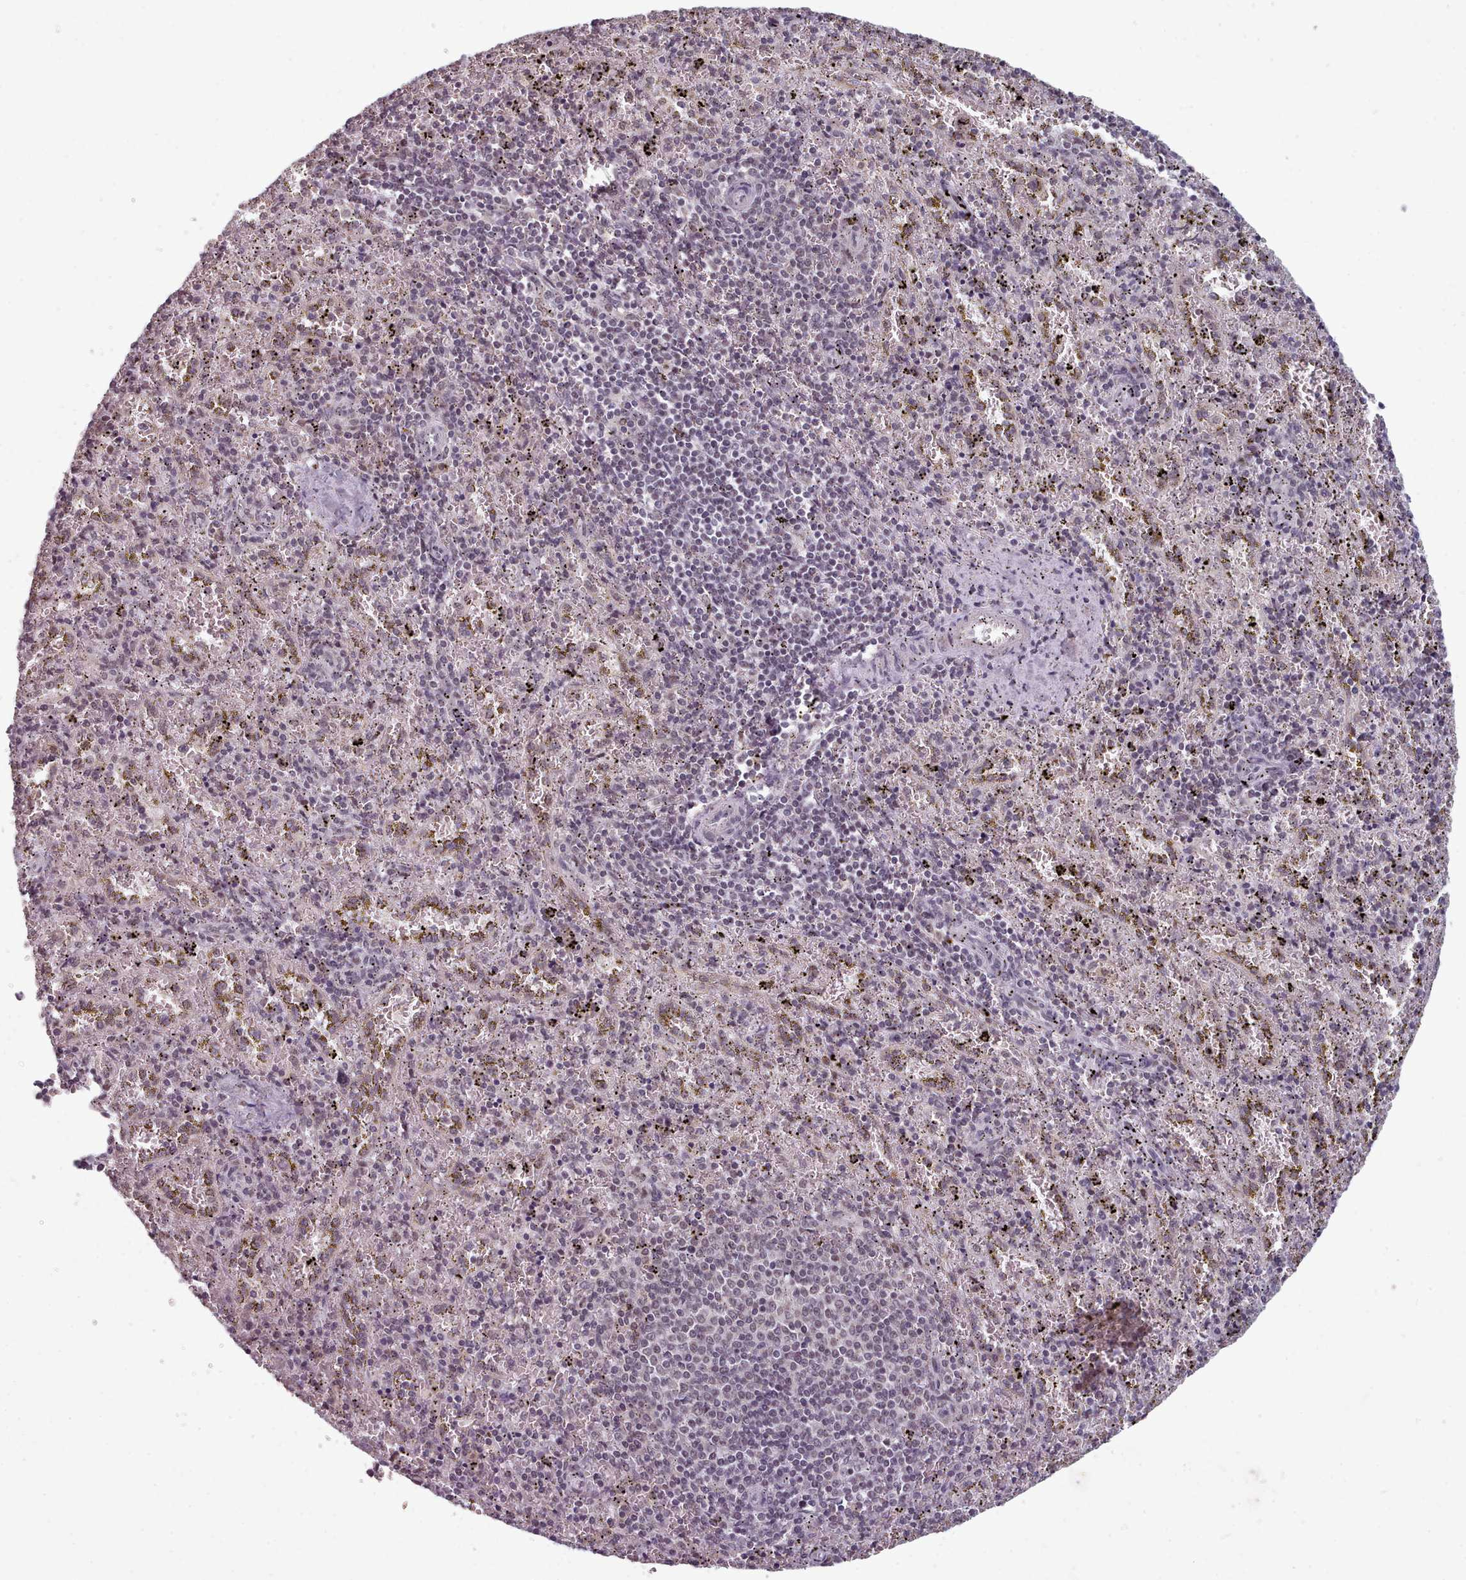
{"staining": {"intensity": "weak", "quantity": "<25%", "location": "nuclear"}, "tissue": "spleen", "cell_type": "Cells in red pulp", "image_type": "normal", "snomed": [{"axis": "morphology", "description": "Normal tissue, NOS"}, {"axis": "topography", "description": "Spleen"}], "caption": "High magnification brightfield microscopy of normal spleen stained with DAB (3,3'-diaminobenzidine) (brown) and counterstained with hematoxylin (blue): cells in red pulp show no significant expression. (DAB immunohistochemistry, high magnification).", "gene": "SRSF9", "patient": {"sex": "male", "age": 11}}